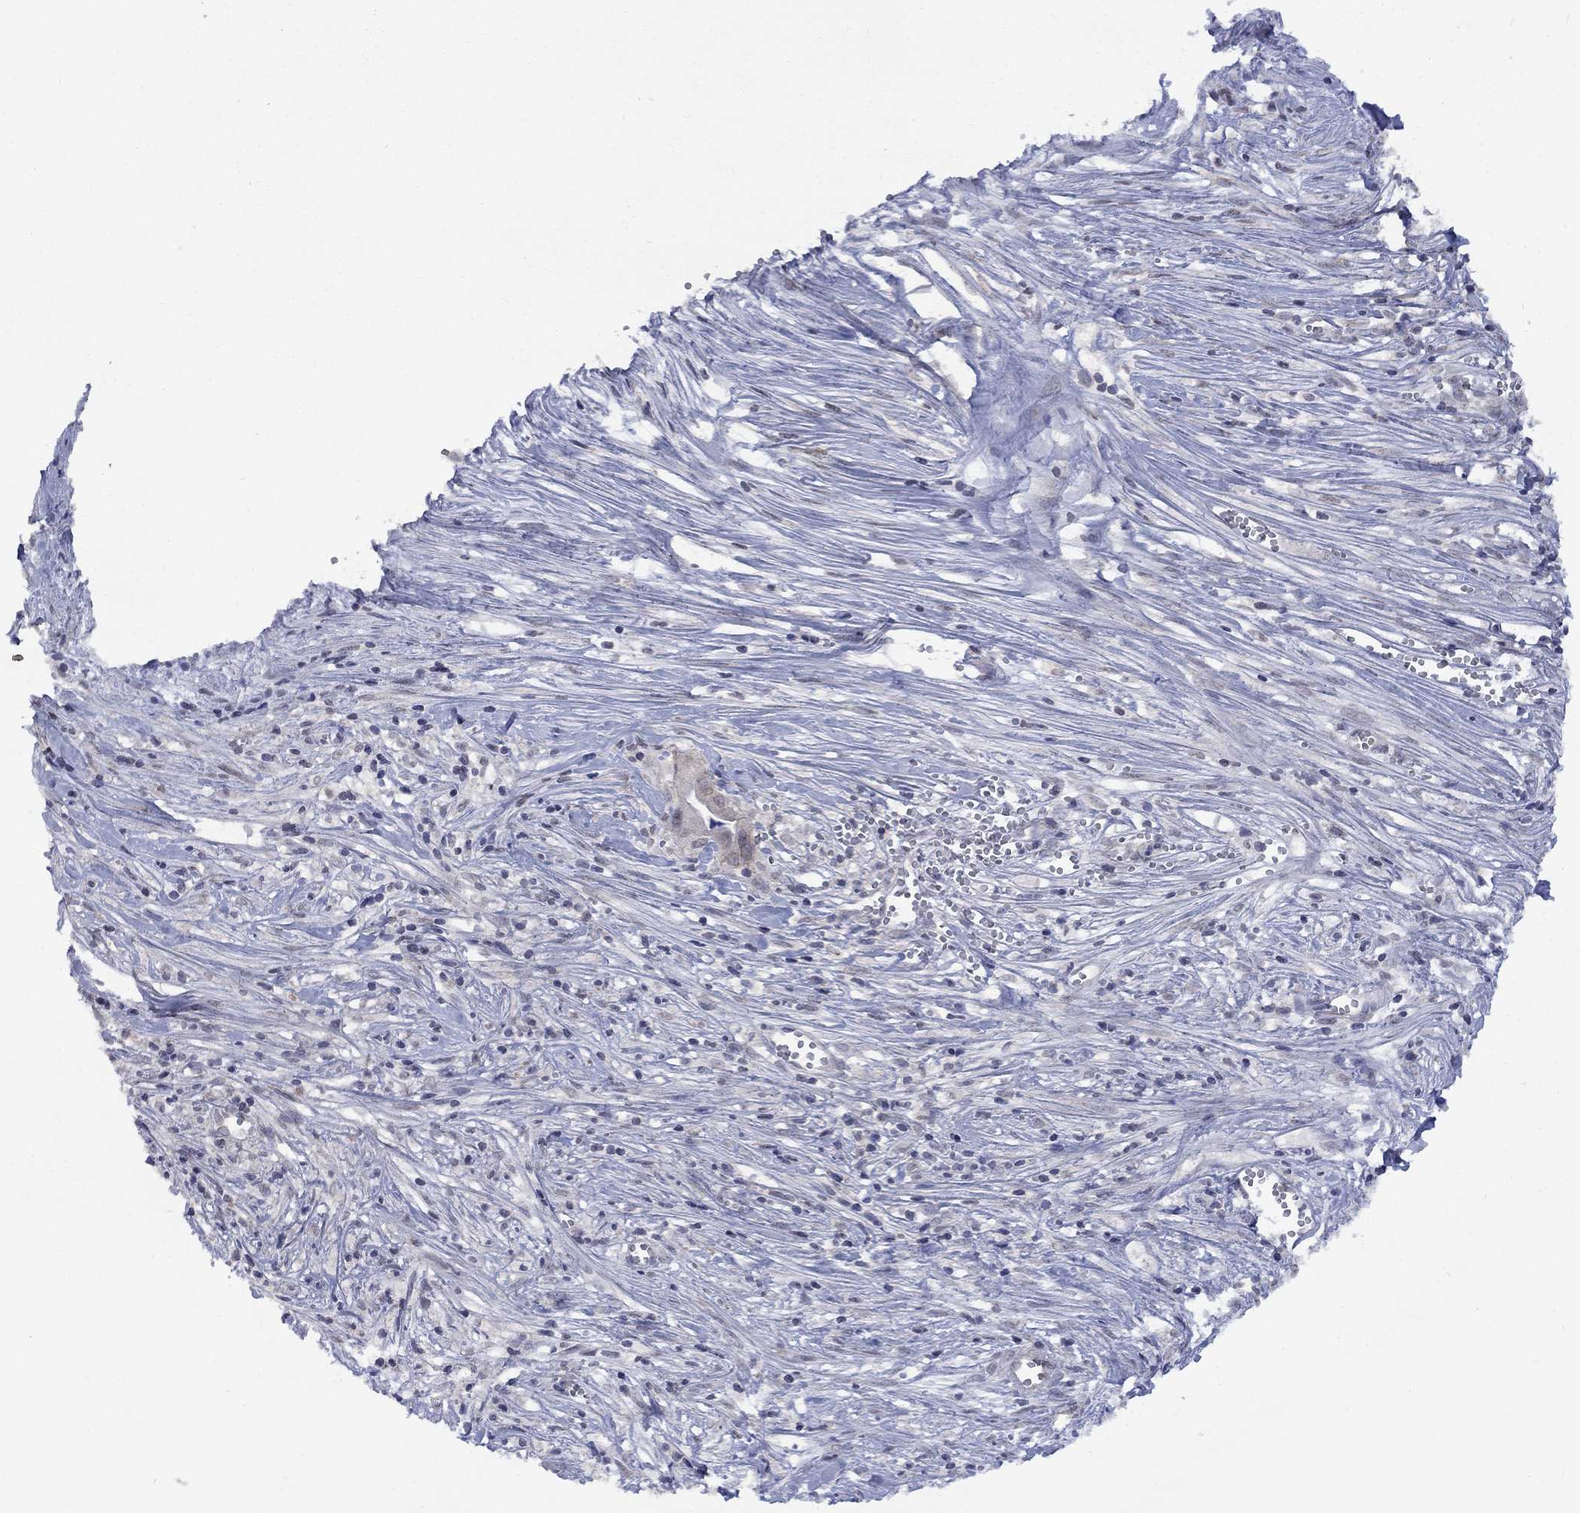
{"staining": {"intensity": "negative", "quantity": "none", "location": "none"}, "tissue": "pancreatic cancer", "cell_type": "Tumor cells", "image_type": "cancer", "snomed": [{"axis": "morphology", "description": "Adenocarcinoma, NOS"}, {"axis": "topography", "description": "Pancreas"}], "caption": "The immunohistochemistry (IHC) photomicrograph has no significant staining in tumor cells of adenocarcinoma (pancreatic) tissue. (DAB (3,3'-diaminobenzidine) immunohistochemistry (IHC) visualized using brightfield microscopy, high magnification).", "gene": "SPATA33", "patient": {"sex": "male", "age": 71}}